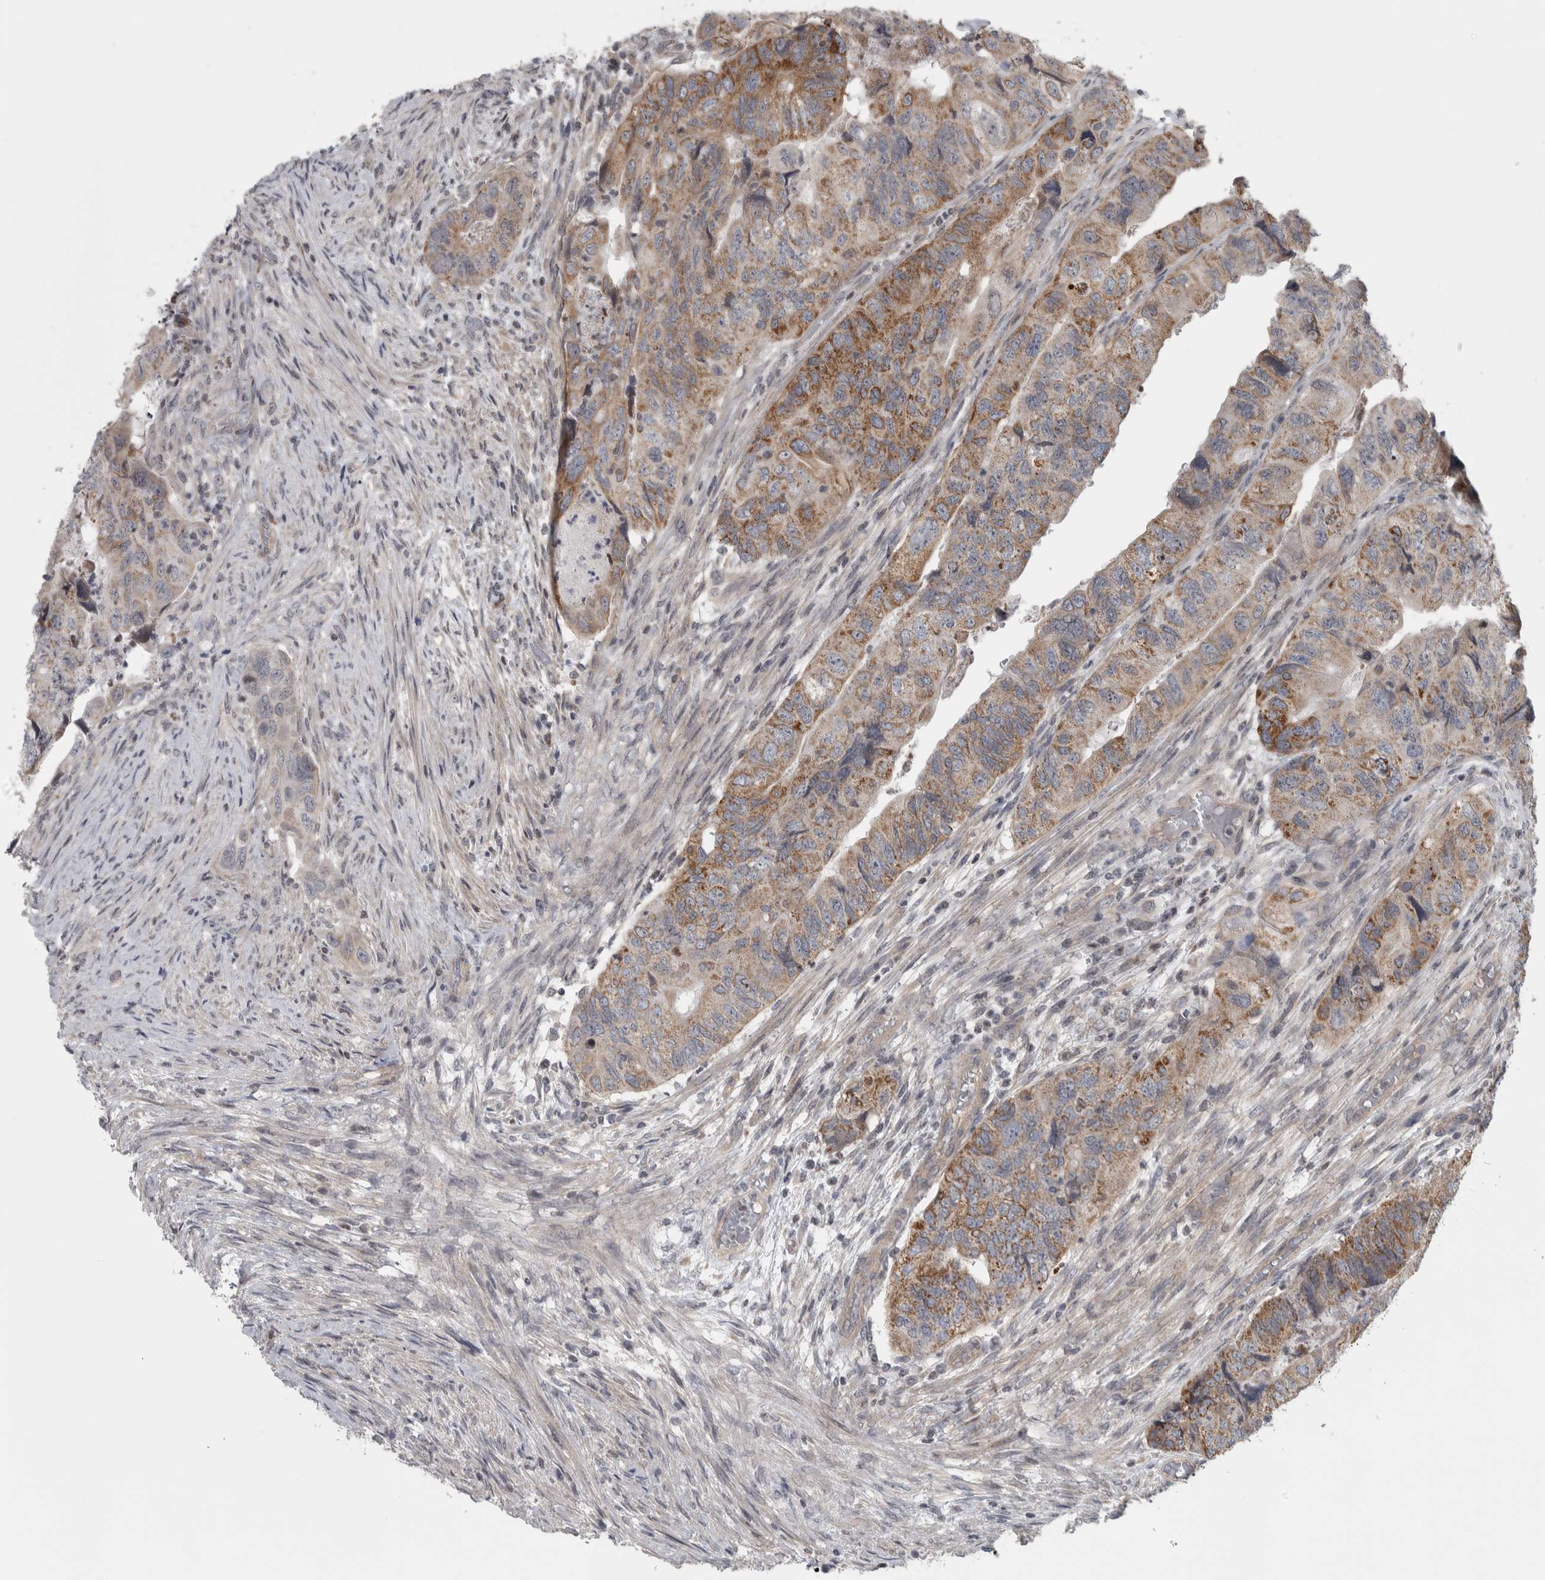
{"staining": {"intensity": "moderate", "quantity": ">75%", "location": "cytoplasmic/membranous"}, "tissue": "colorectal cancer", "cell_type": "Tumor cells", "image_type": "cancer", "snomed": [{"axis": "morphology", "description": "Adenocarcinoma, NOS"}, {"axis": "topography", "description": "Rectum"}], "caption": "Protein expression by immunohistochemistry (IHC) exhibits moderate cytoplasmic/membranous expression in approximately >75% of tumor cells in colorectal adenocarcinoma. (DAB IHC, brown staining for protein, blue staining for nuclei).", "gene": "CWC27", "patient": {"sex": "male", "age": 63}}